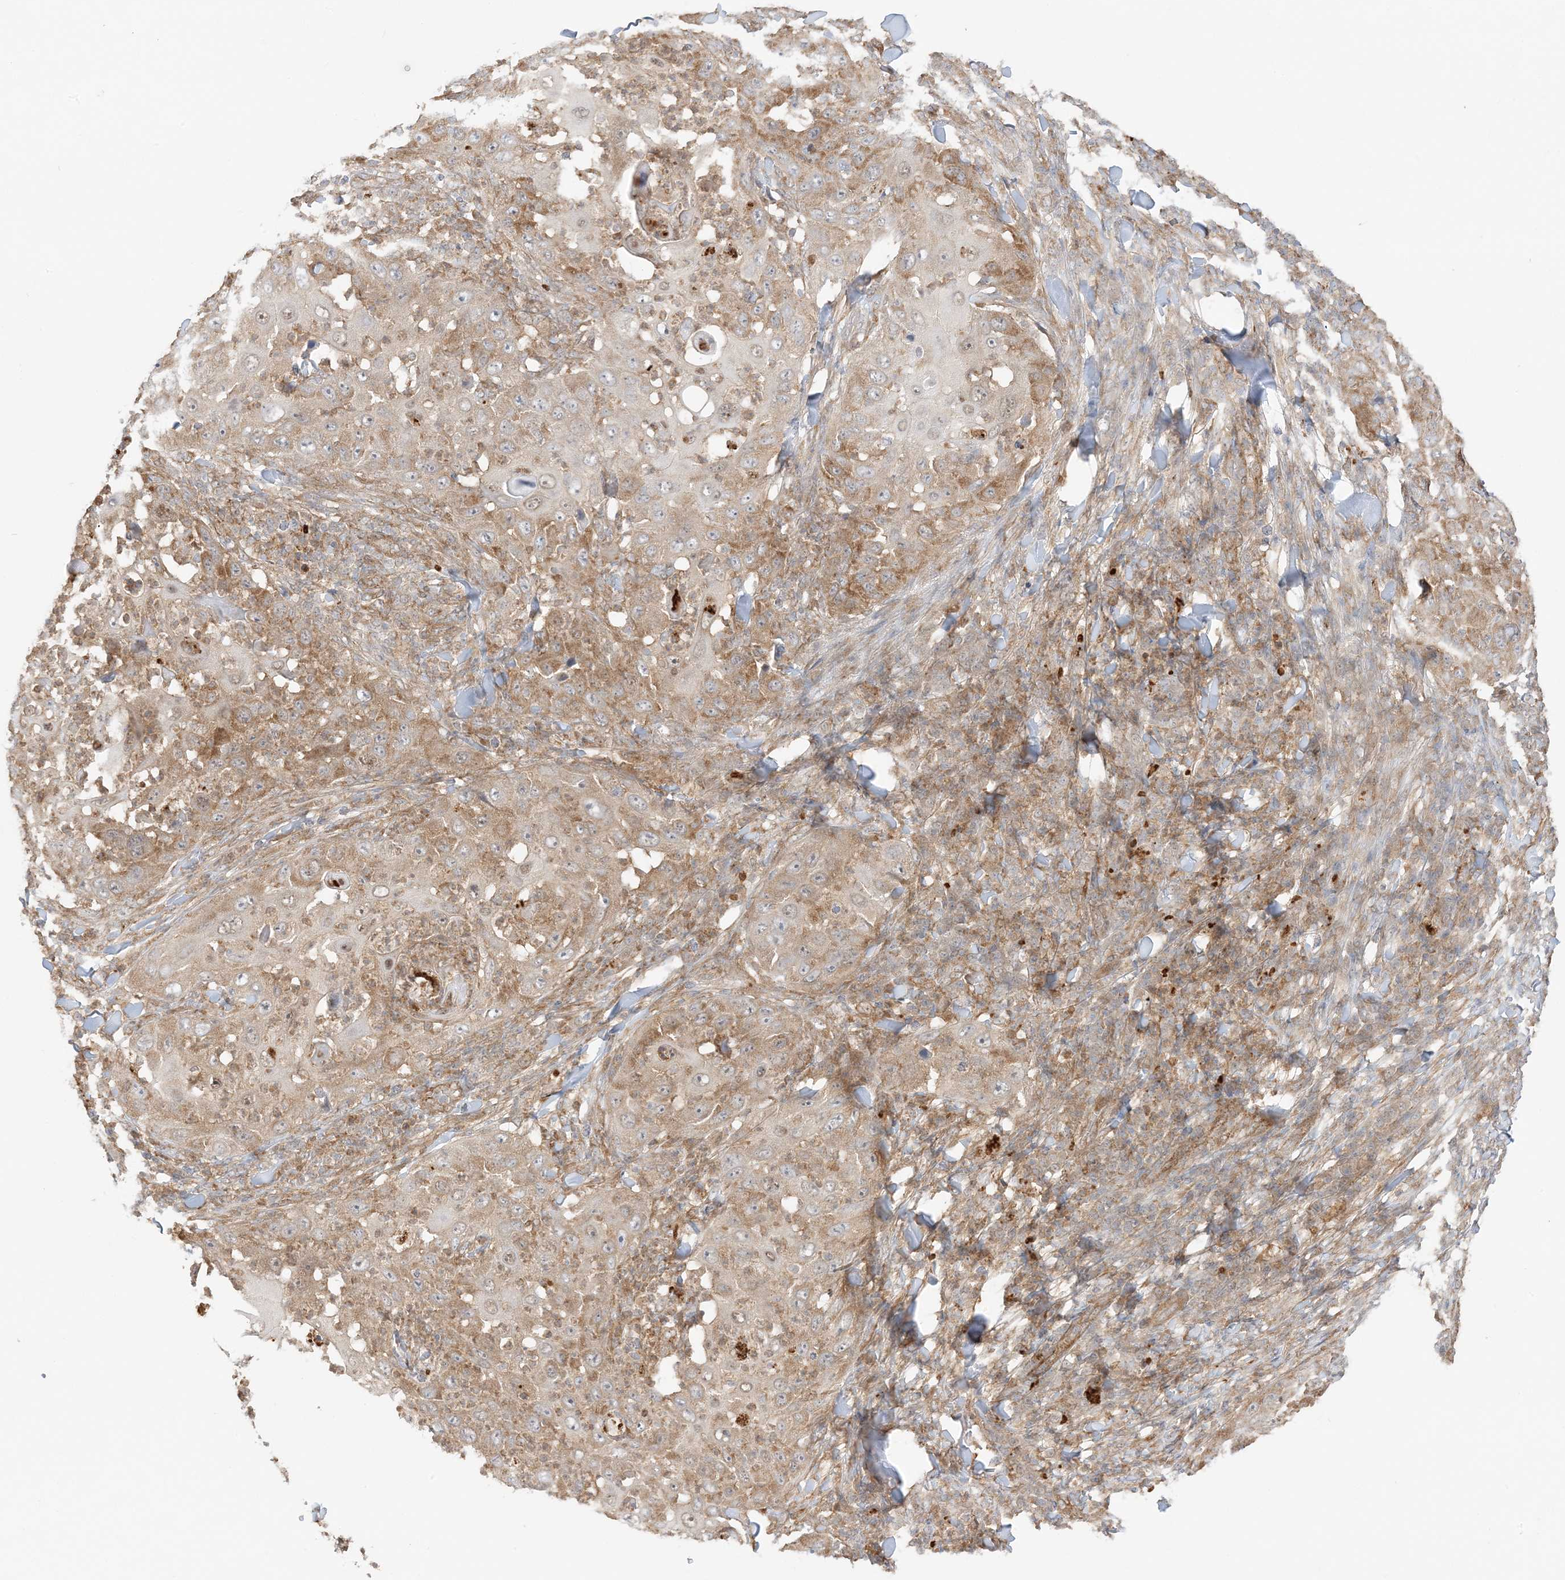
{"staining": {"intensity": "moderate", "quantity": ">75%", "location": "cytoplasmic/membranous,nuclear"}, "tissue": "skin cancer", "cell_type": "Tumor cells", "image_type": "cancer", "snomed": [{"axis": "morphology", "description": "Squamous cell carcinoma, NOS"}, {"axis": "topography", "description": "Skin"}], "caption": "Immunohistochemistry image of neoplastic tissue: skin squamous cell carcinoma stained using IHC reveals medium levels of moderate protein expression localized specifically in the cytoplasmic/membranous and nuclear of tumor cells, appearing as a cytoplasmic/membranous and nuclear brown color.", "gene": "UBAP2L", "patient": {"sex": "female", "age": 44}}